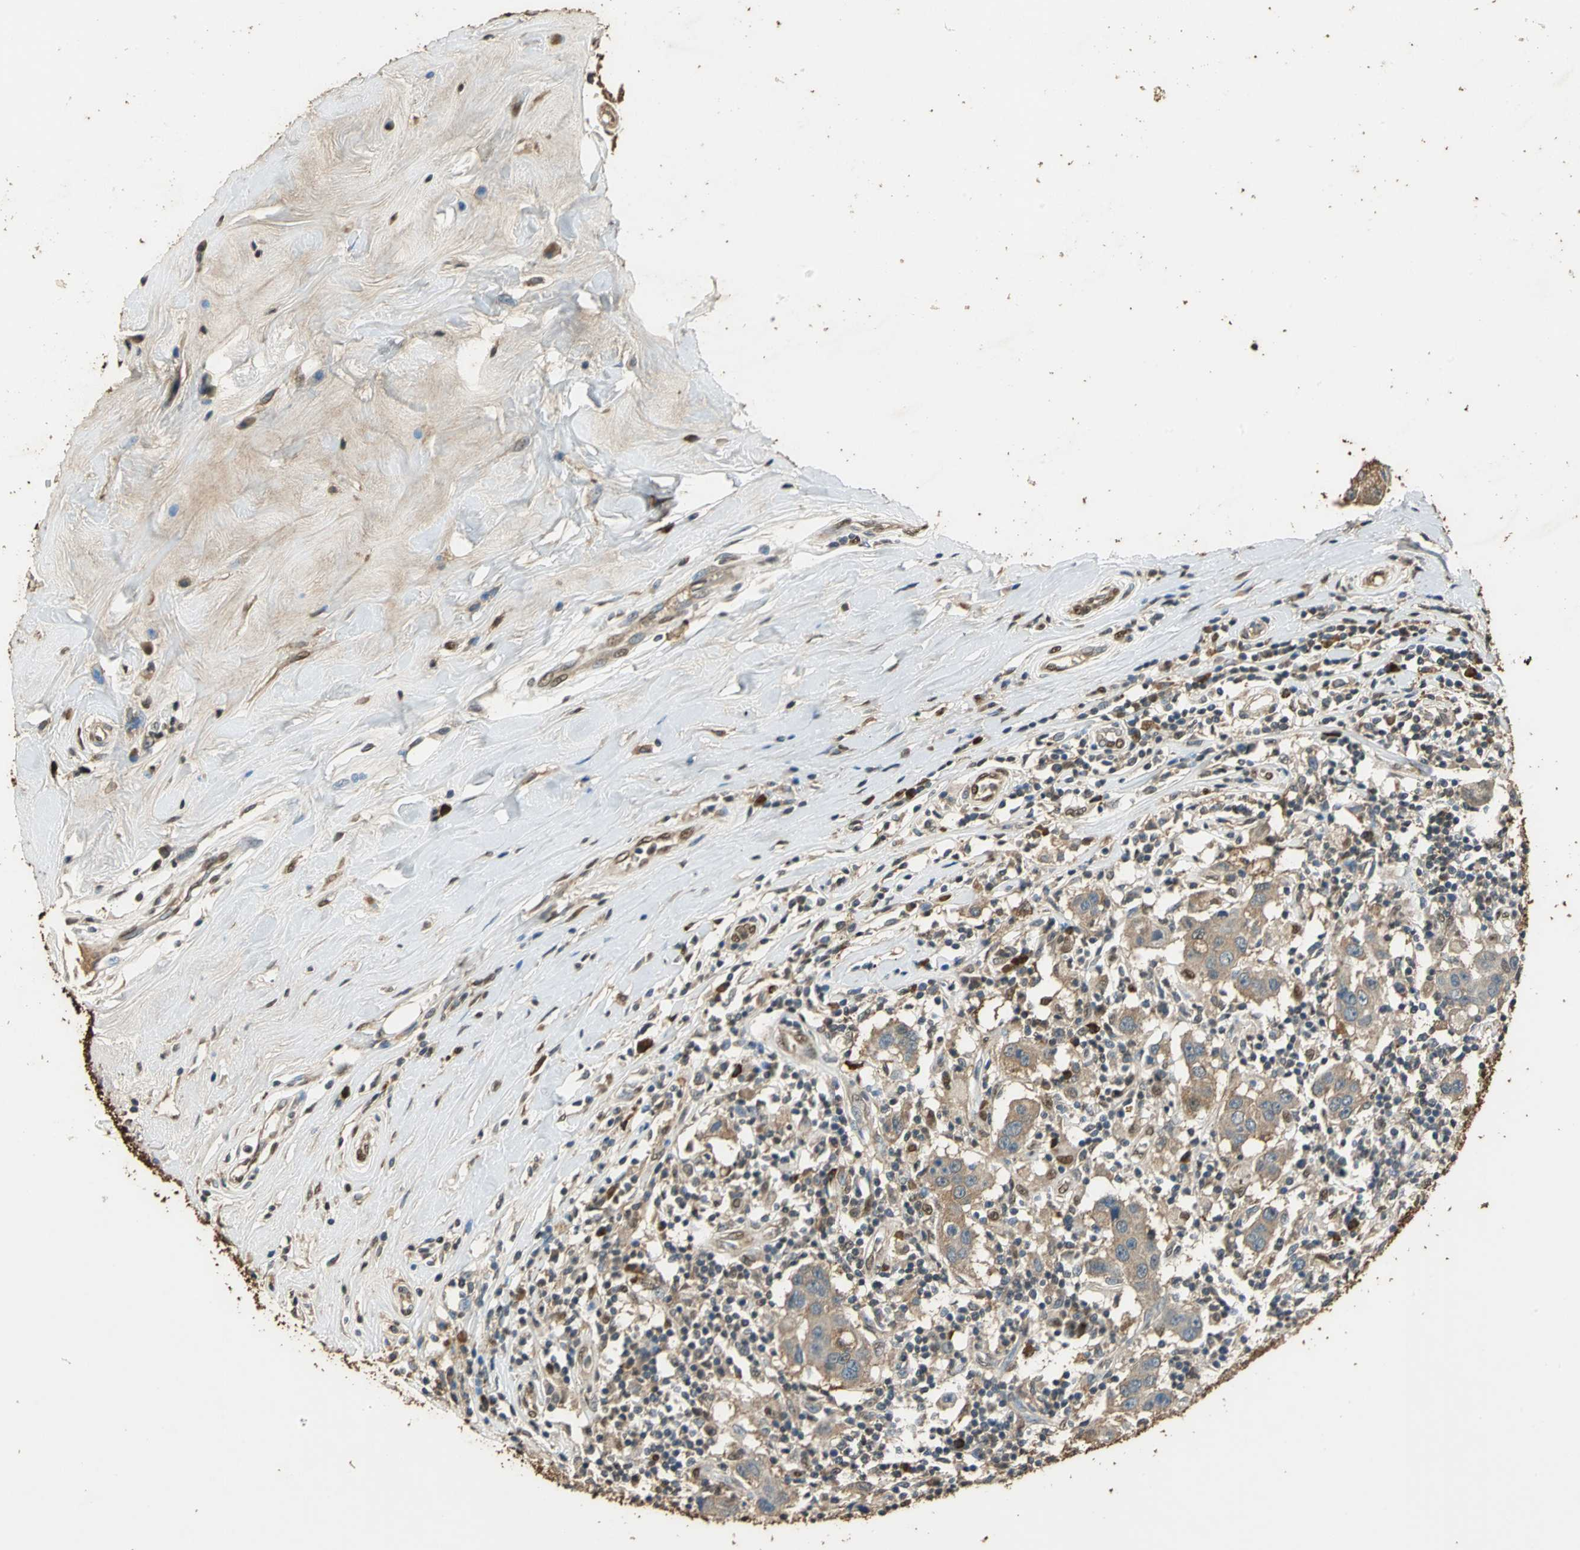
{"staining": {"intensity": "moderate", "quantity": ">75%", "location": "cytoplasmic/membranous"}, "tissue": "breast cancer", "cell_type": "Tumor cells", "image_type": "cancer", "snomed": [{"axis": "morphology", "description": "Duct carcinoma"}, {"axis": "topography", "description": "Breast"}], "caption": "IHC (DAB (3,3'-diaminobenzidine)) staining of human breast cancer (intraductal carcinoma) shows moderate cytoplasmic/membranous protein staining in about >75% of tumor cells. Using DAB (3,3'-diaminobenzidine) (brown) and hematoxylin (blue) stains, captured at high magnification using brightfield microscopy.", "gene": "GAPDH", "patient": {"sex": "female", "age": 27}}